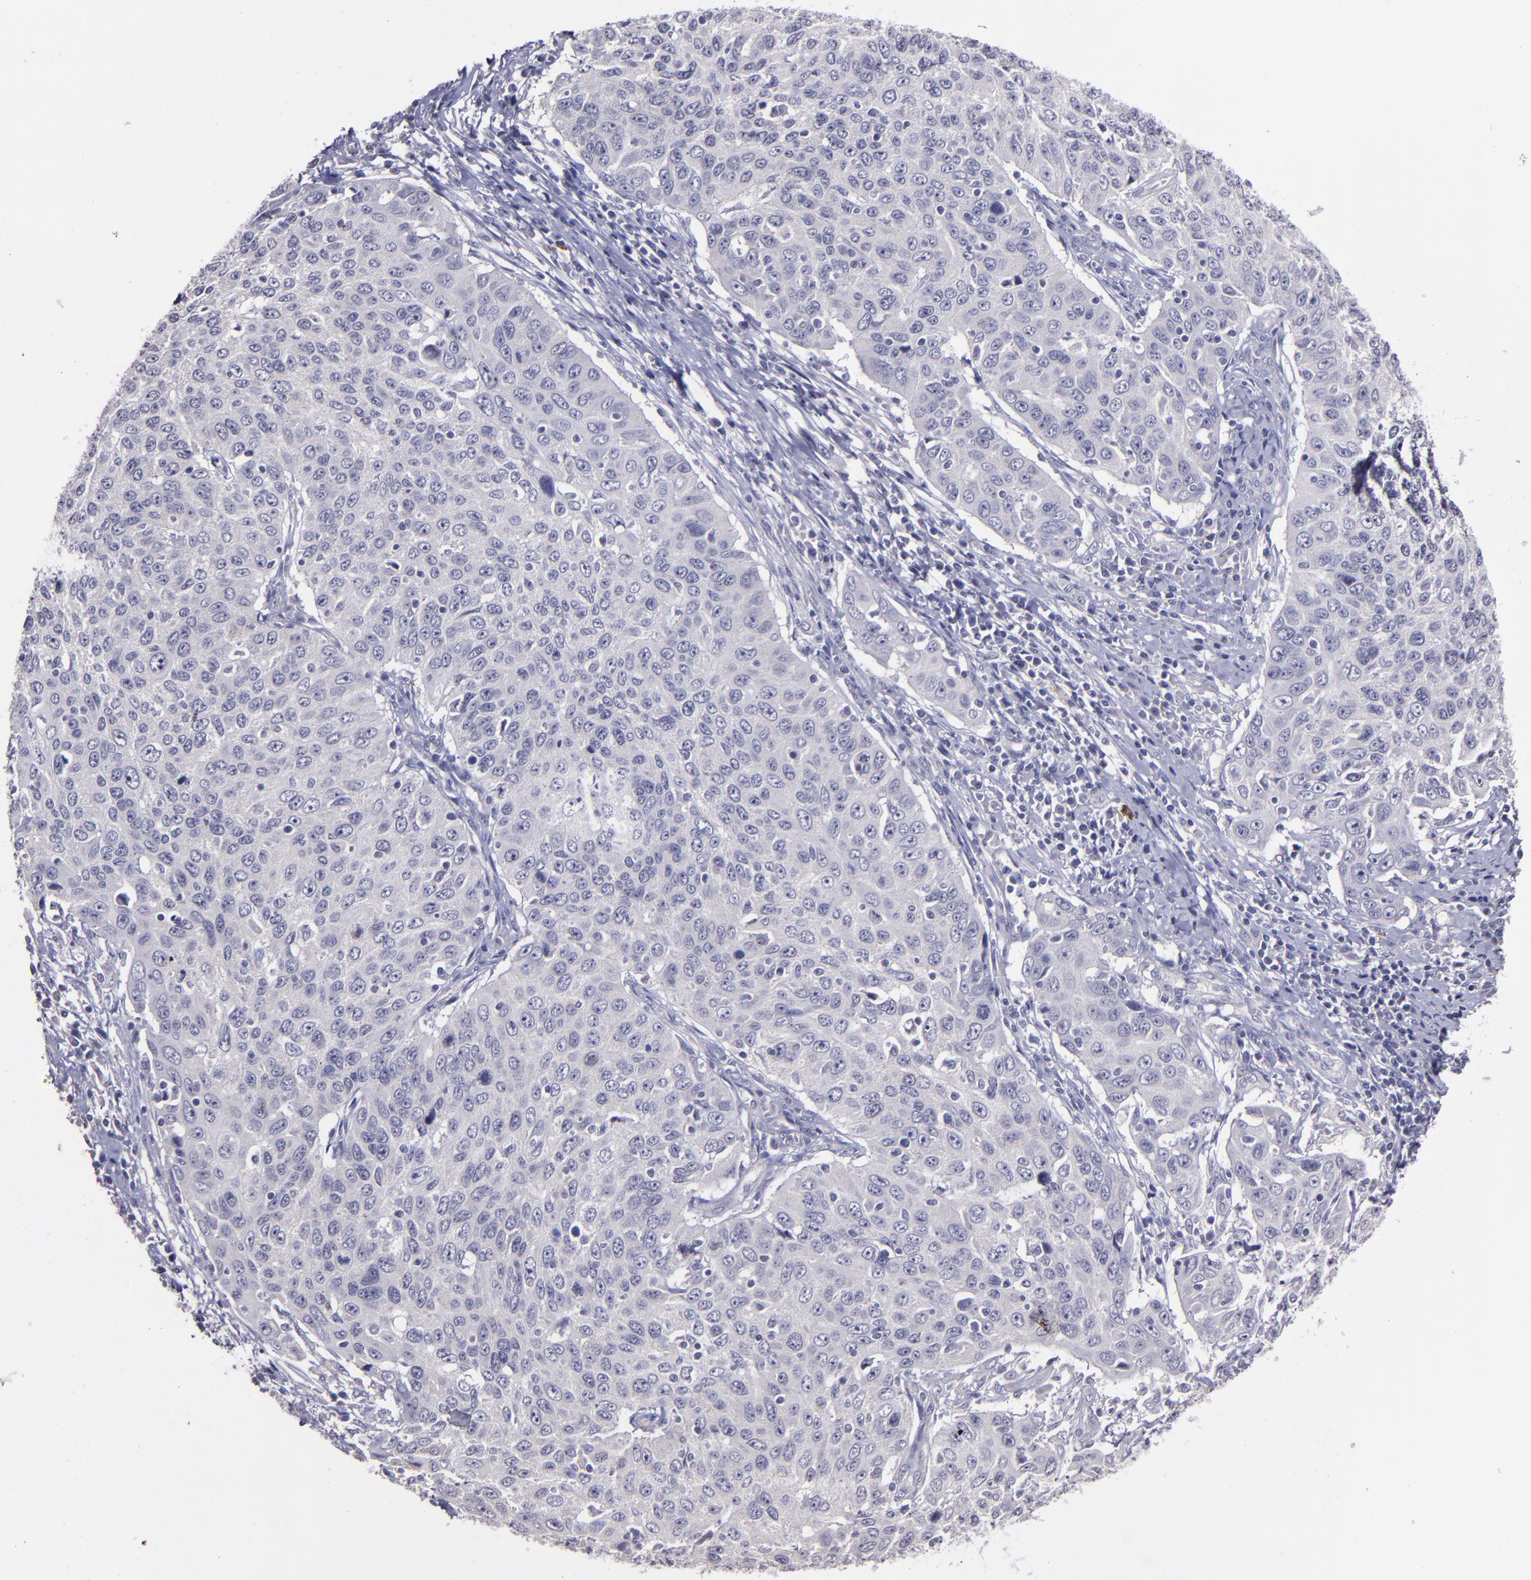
{"staining": {"intensity": "negative", "quantity": "none", "location": "none"}, "tissue": "cervical cancer", "cell_type": "Tumor cells", "image_type": "cancer", "snomed": [{"axis": "morphology", "description": "Squamous cell carcinoma, NOS"}, {"axis": "topography", "description": "Cervix"}], "caption": "A photomicrograph of human cervical cancer is negative for staining in tumor cells. (Stains: DAB immunohistochemistry with hematoxylin counter stain, Microscopy: brightfield microscopy at high magnification).", "gene": "MASP1", "patient": {"sex": "female", "age": 53}}